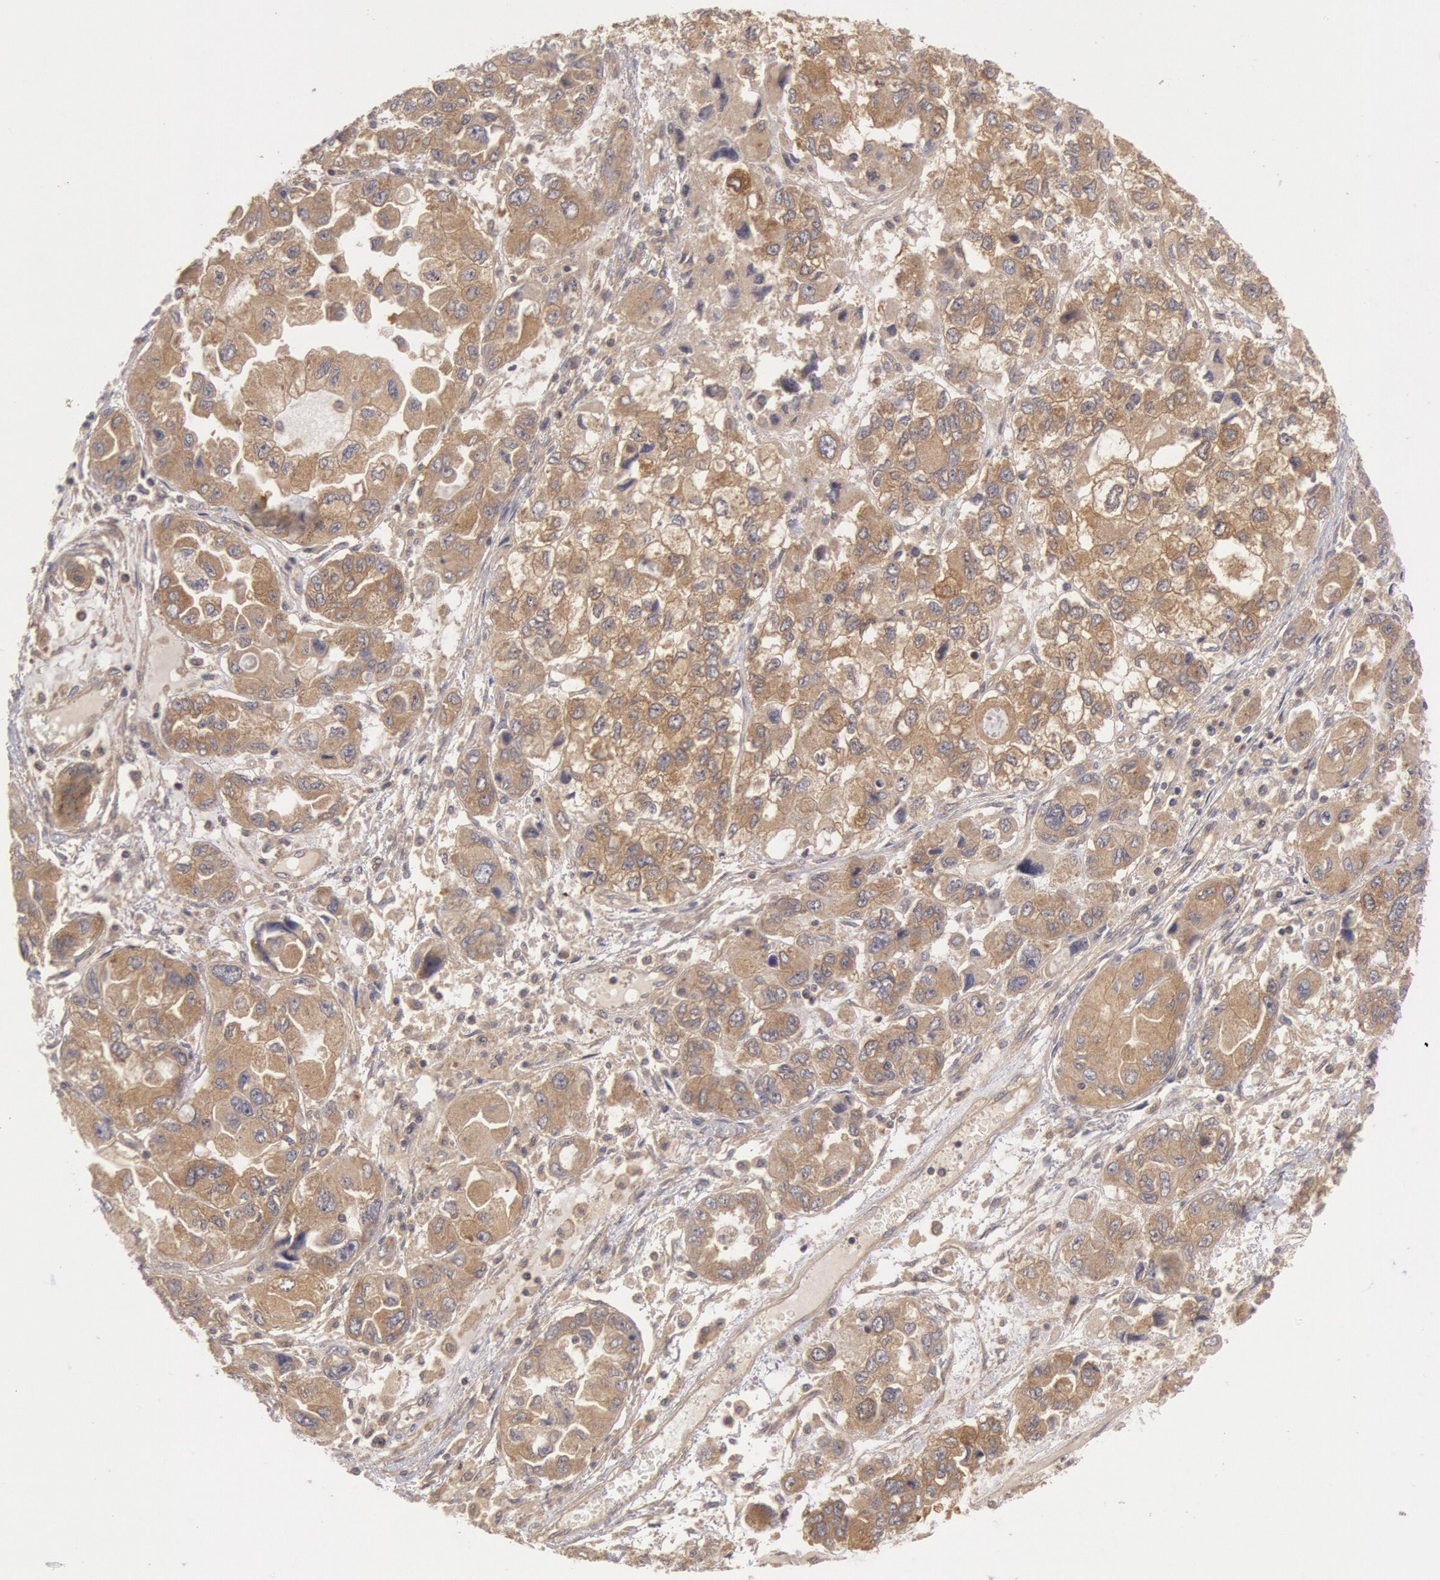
{"staining": {"intensity": "moderate", "quantity": ">75%", "location": "cytoplasmic/membranous"}, "tissue": "ovarian cancer", "cell_type": "Tumor cells", "image_type": "cancer", "snomed": [{"axis": "morphology", "description": "Cystadenocarcinoma, serous, NOS"}, {"axis": "topography", "description": "Ovary"}], "caption": "Protein expression analysis of human ovarian cancer (serous cystadenocarcinoma) reveals moderate cytoplasmic/membranous staining in about >75% of tumor cells. (DAB IHC with brightfield microscopy, high magnification).", "gene": "BRAF", "patient": {"sex": "female", "age": 84}}